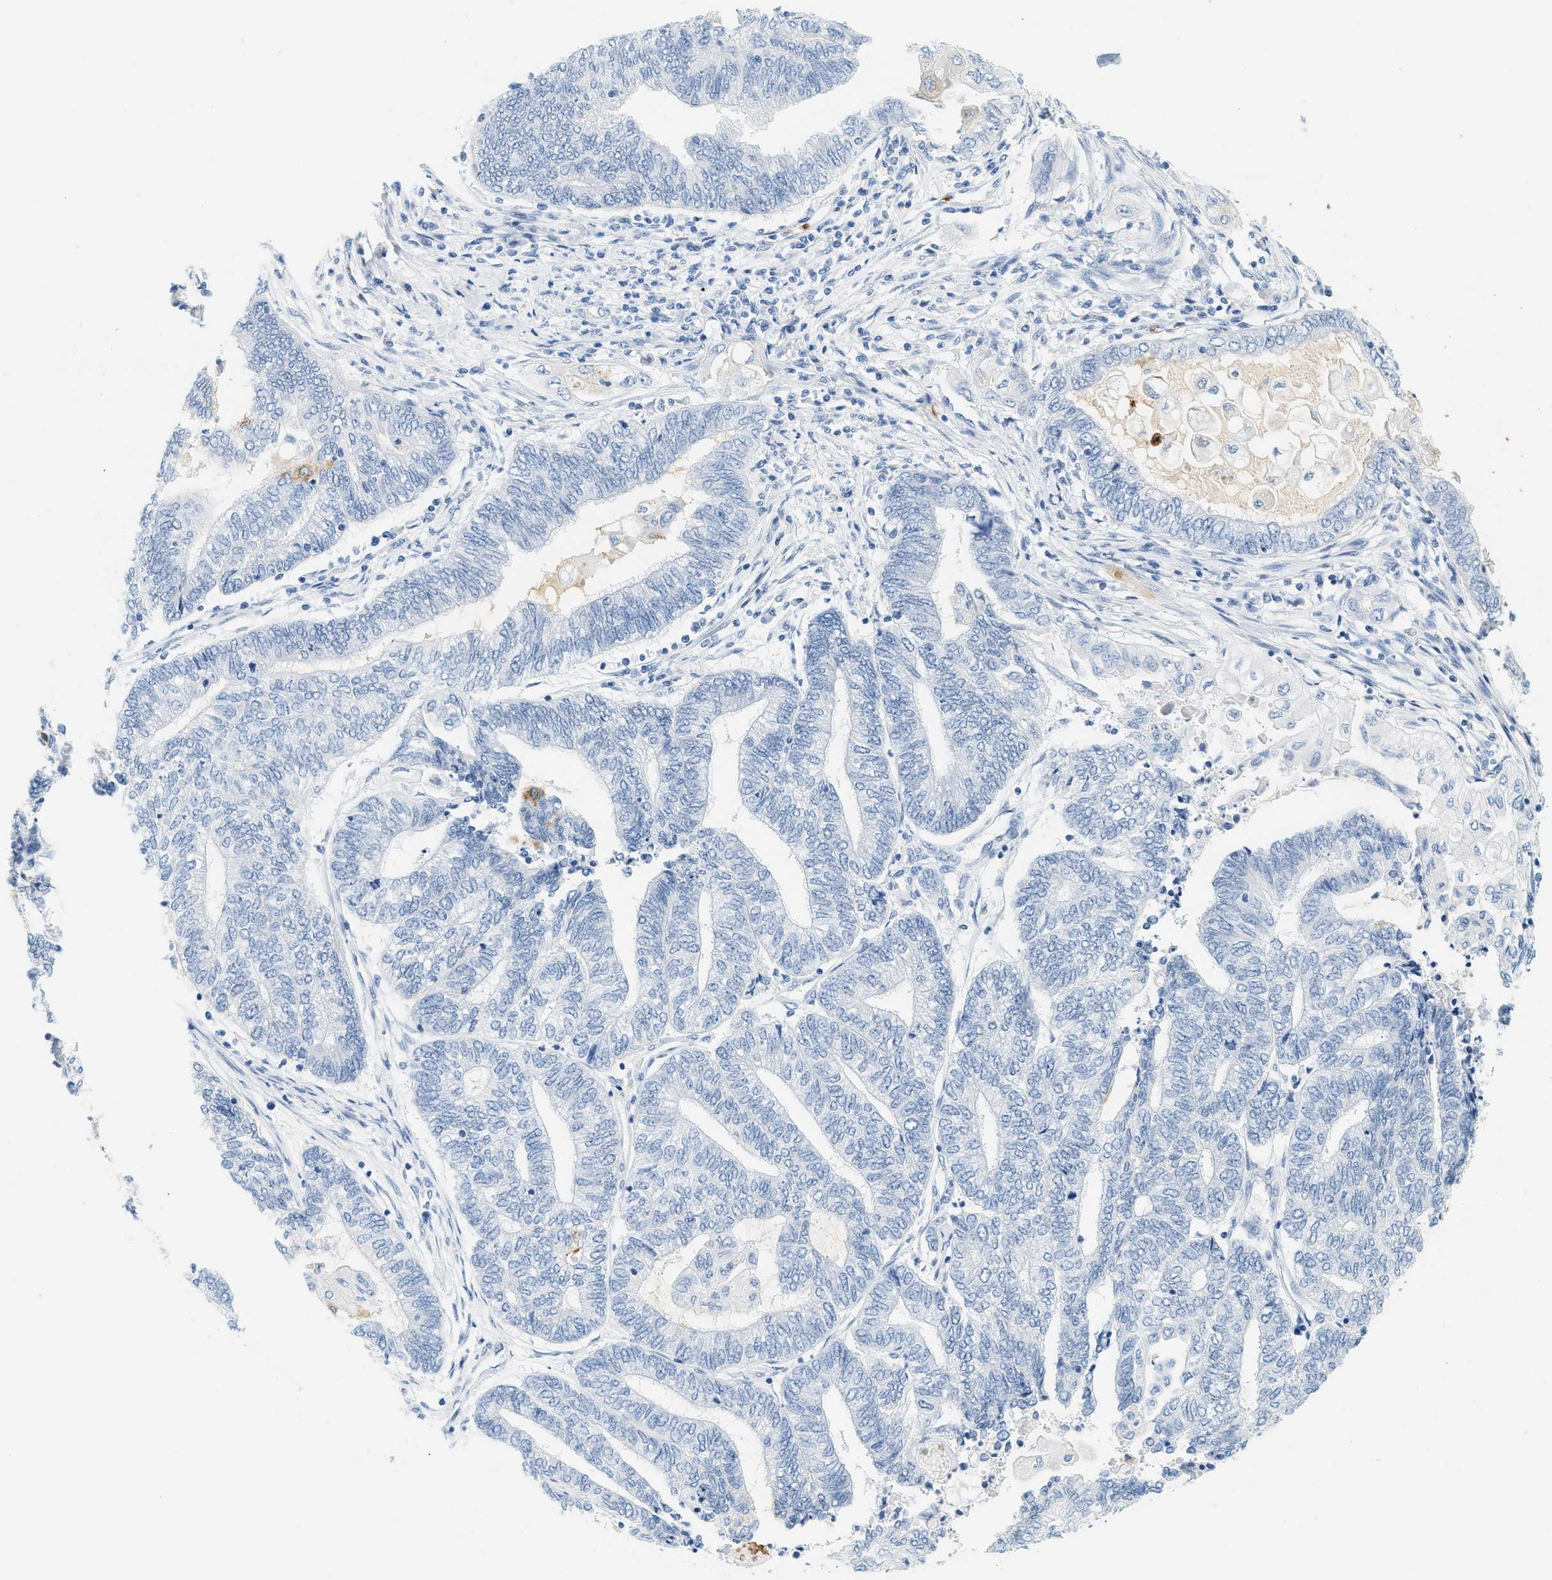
{"staining": {"intensity": "negative", "quantity": "none", "location": "none"}, "tissue": "endometrial cancer", "cell_type": "Tumor cells", "image_type": "cancer", "snomed": [{"axis": "morphology", "description": "Adenocarcinoma, NOS"}, {"axis": "topography", "description": "Uterus"}, {"axis": "topography", "description": "Endometrium"}], "caption": "Tumor cells are negative for brown protein staining in endometrial cancer (adenocarcinoma).", "gene": "LCN2", "patient": {"sex": "female", "age": 70}}